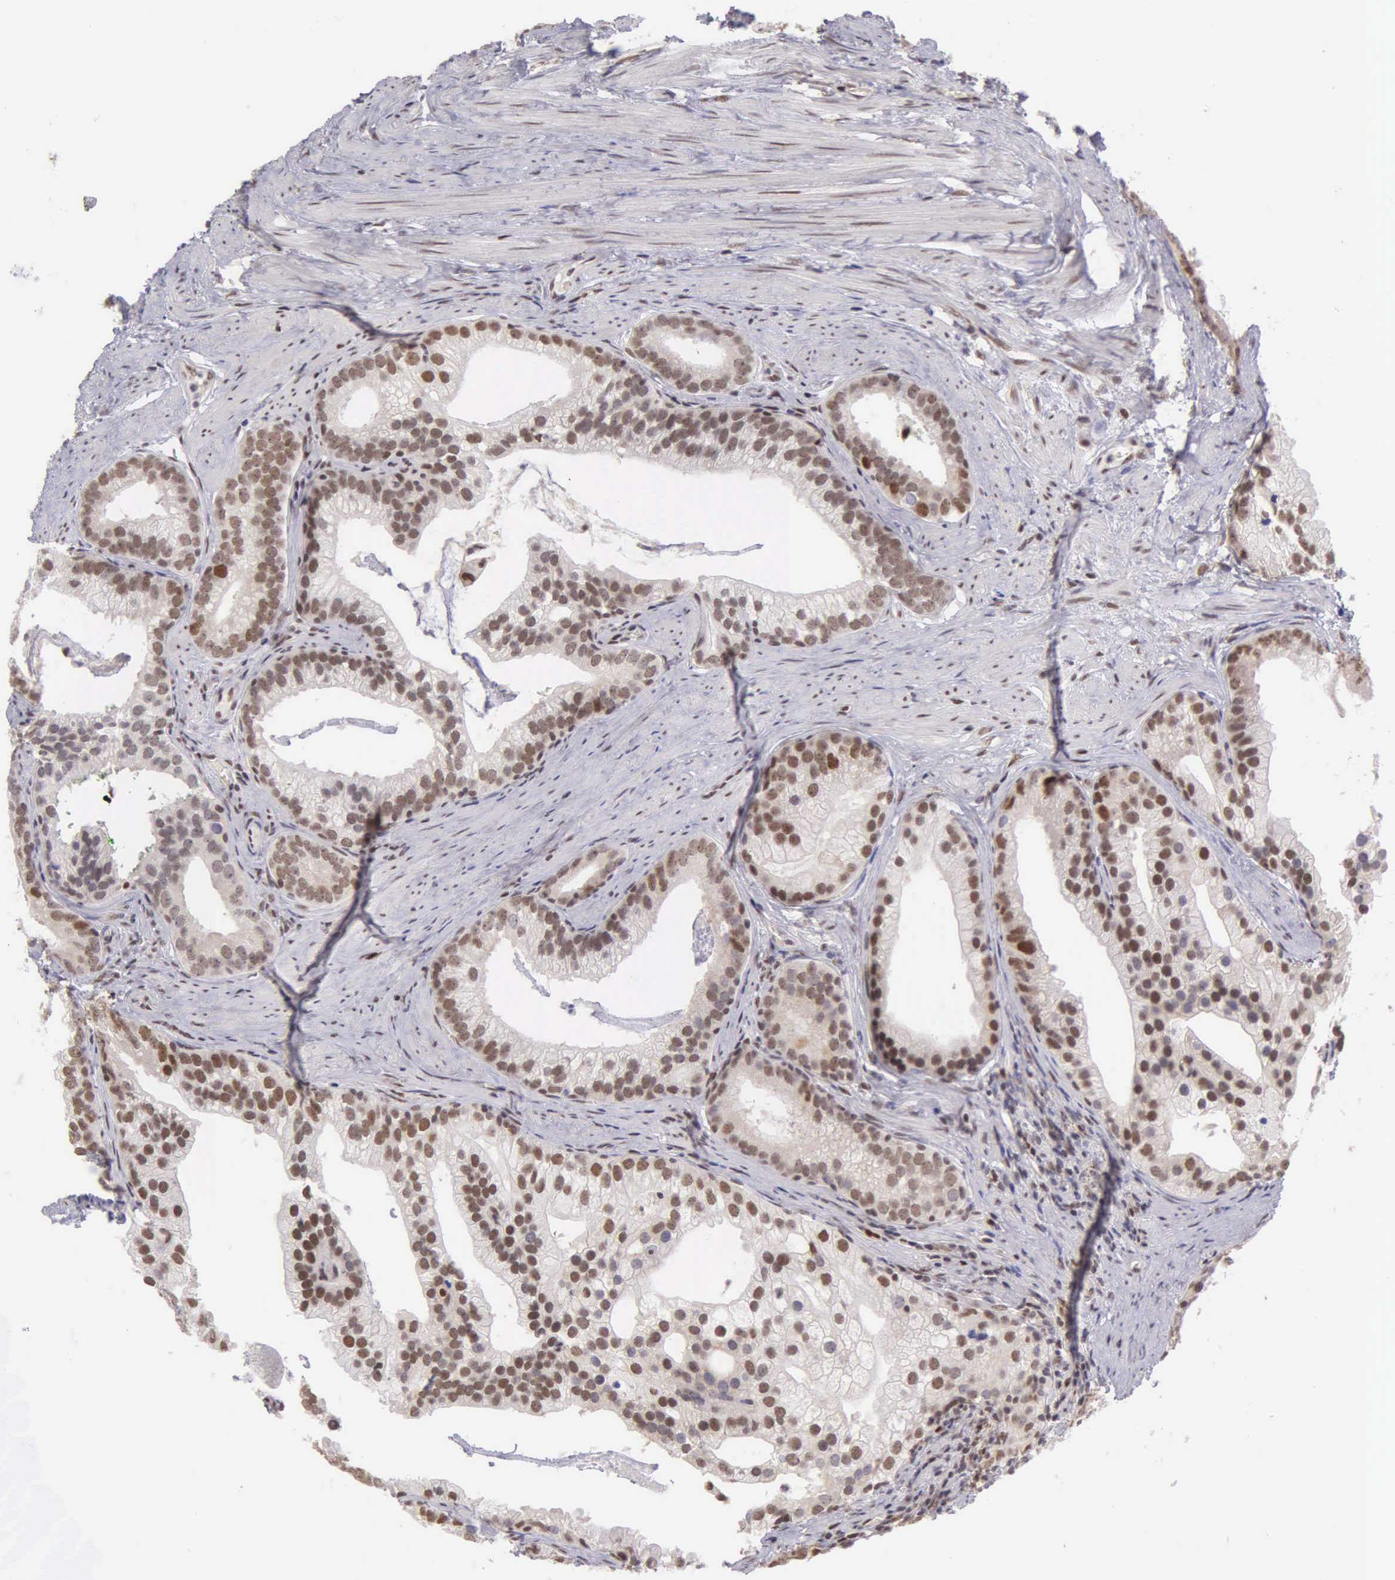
{"staining": {"intensity": "moderate", "quantity": "25%-75%", "location": "cytoplasmic/membranous,nuclear"}, "tissue": "prostate cancer", "cell_type": "Tumor cells", "image_type": "cancer", "snomed": [{"axis": "morphology", "description": "Adenocarcinoma, Medium grade"}, {"axis": "topography", "description": "Prostate"}], "caption": "Medium-grade adenocarcinoma (prostate) stained with a brown dye demonstrates moderate cytoplasmic/membranous and nuclear positive expression in about 25%-75% of tumor cells.", "gene": "UBR7", "patient": {"sex": "male", "age": 65}}